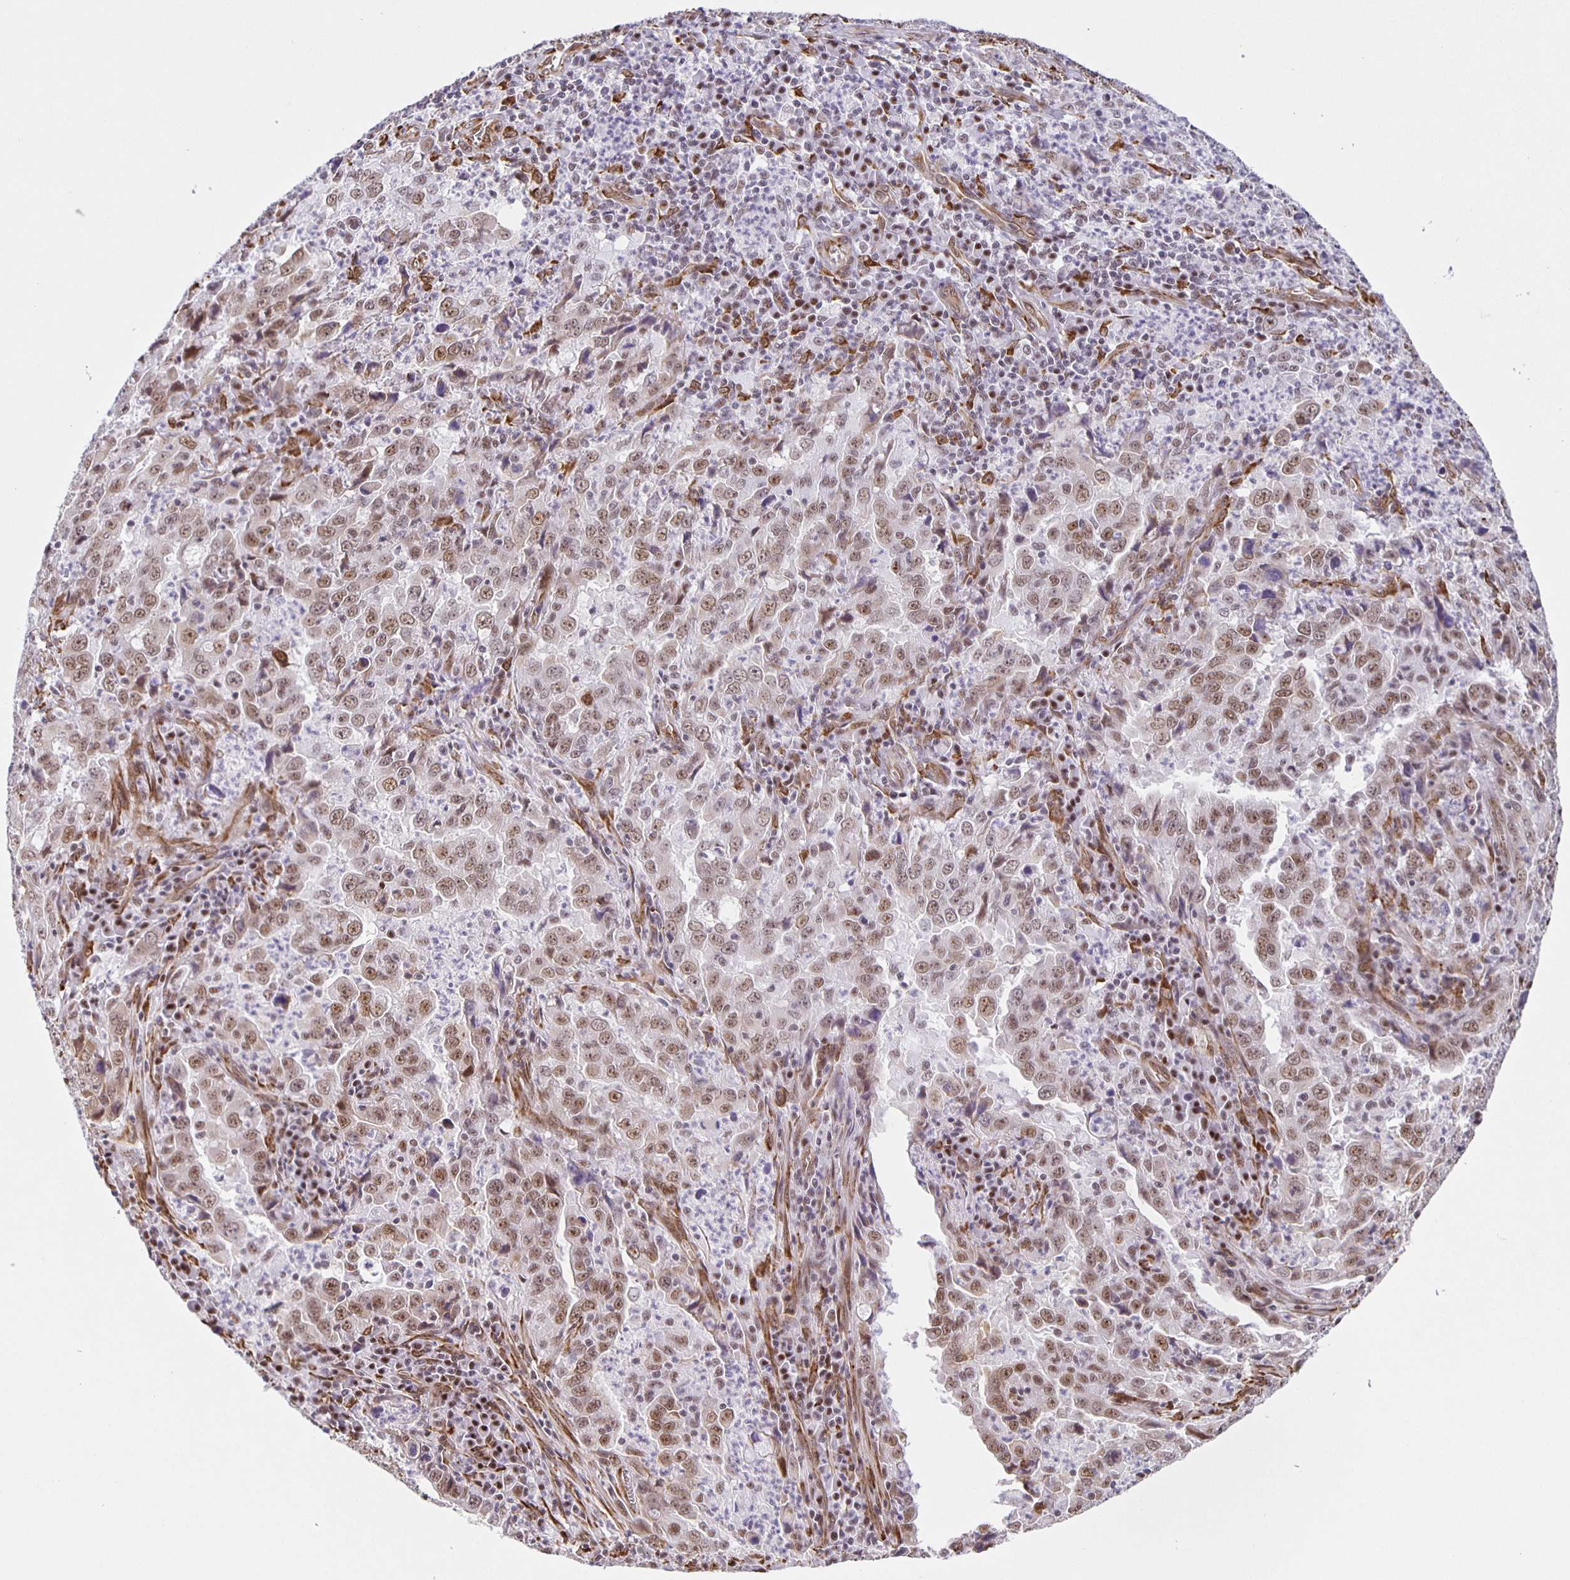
{"staining": {"intensity": "moderate", "quantity": ">75%", "location": "nuclear"}, "tissue": "lung cancer", "cell_type": "Tumor cells", "image_type": "cancer", "snomed": [{"axis": "morphology", "description": "Adenocarcinoma, NOS"}, {"axis": "topography", "description": "Lung"}], "caption": "This histopathology image displays lung adenocarcinoma stained with IHC to label a protein in brown. The nuclear of tumor cells show moderate positivity for the protein. Nuclei are counter-stained blue.", "gene": "ZRANB2", "patient": {"sex": "male", "age": 67}}